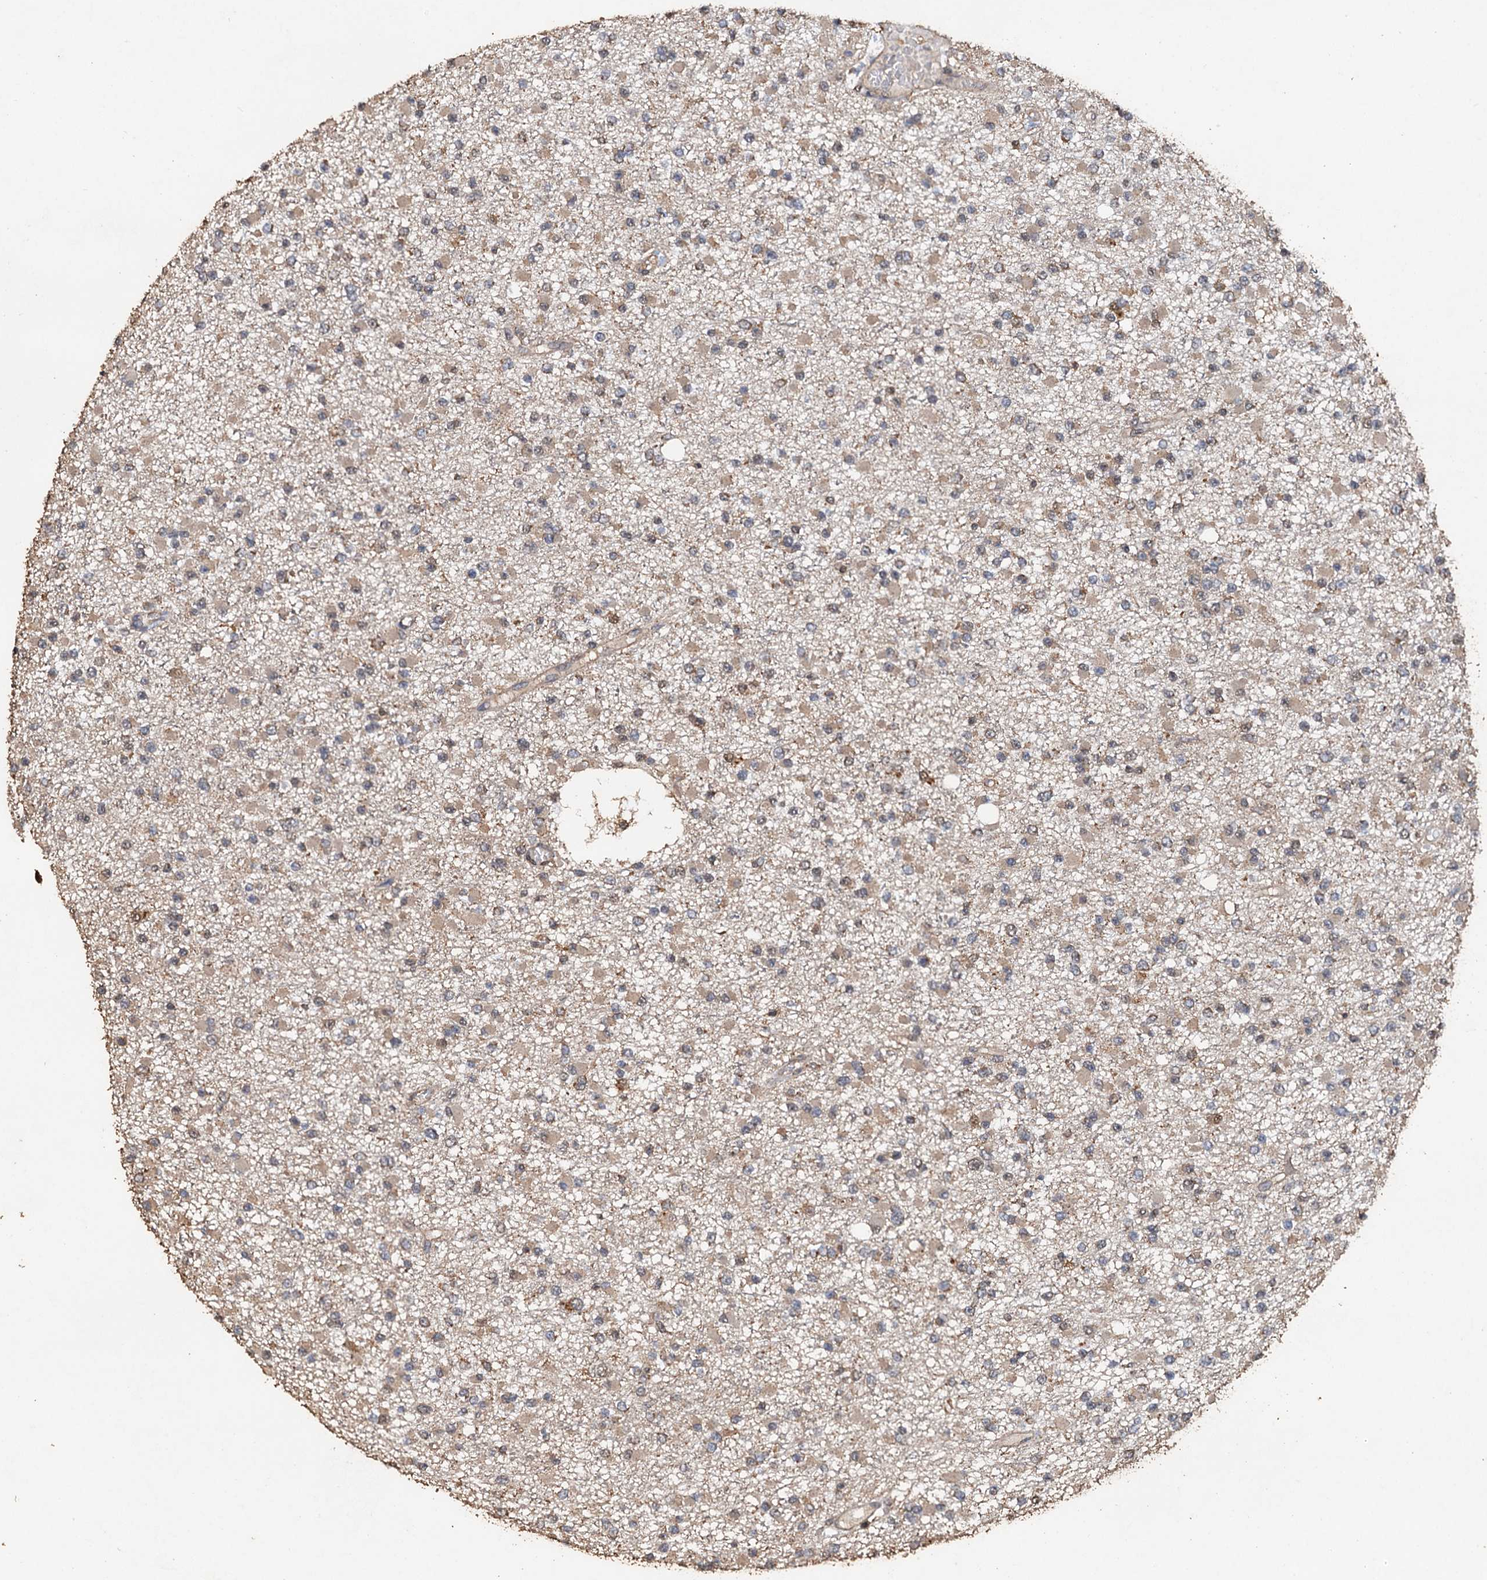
{"staining": {"intensity": "weak", "quantity": "<25%", "location": "cytoplasmic/membranous"}, "tissue": "glioma", "cell_type": "Tumor cells", "image_type": "cancer", "snomed": [{"axis": "morphology", "description": "Glioma, malignant, Low grade"}, {"axis": "topography", "description": "Brain"}], "caption": "Tumor cells are negative for brown protein staining in malignant glioma (low-grade).", "gene": "PSMD9", "patient": {"sex": "female", "age": 22}}